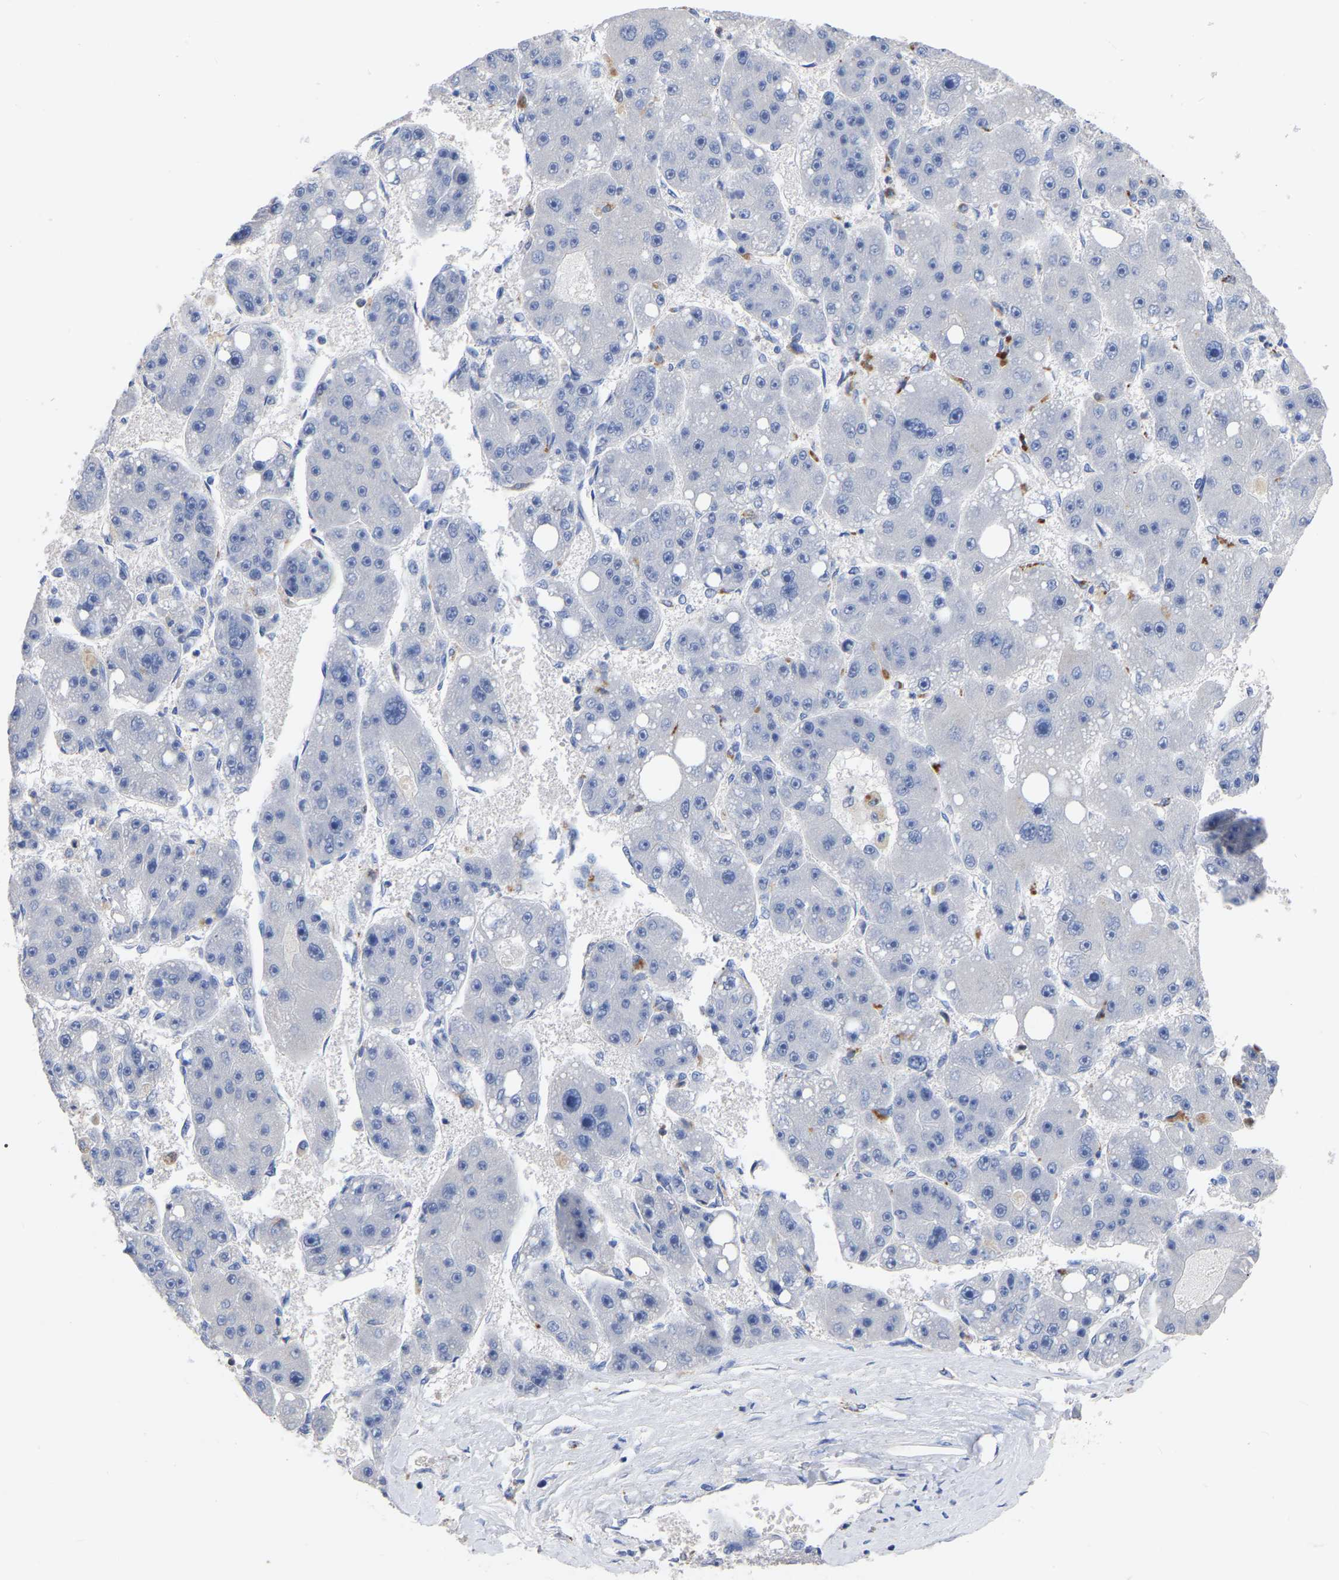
{"staining": {"intensity": "negative", "quantity": "none", "location": "none"}, "tissue": "liver cancer", "cell_type": "Tumor cells", "image_type": "cancer", "snomed": [{"axis": "morphology", "description": "Carcinoma, Hepatocellular, NOS"}, {"axis": "topography", "description": "Liver"}], "caption": "Tumor cells show no significant expression in liver hepatocellular carcinoma.", "gene": "PTPN7", "patient": {"sex": "female", "age": 61}}